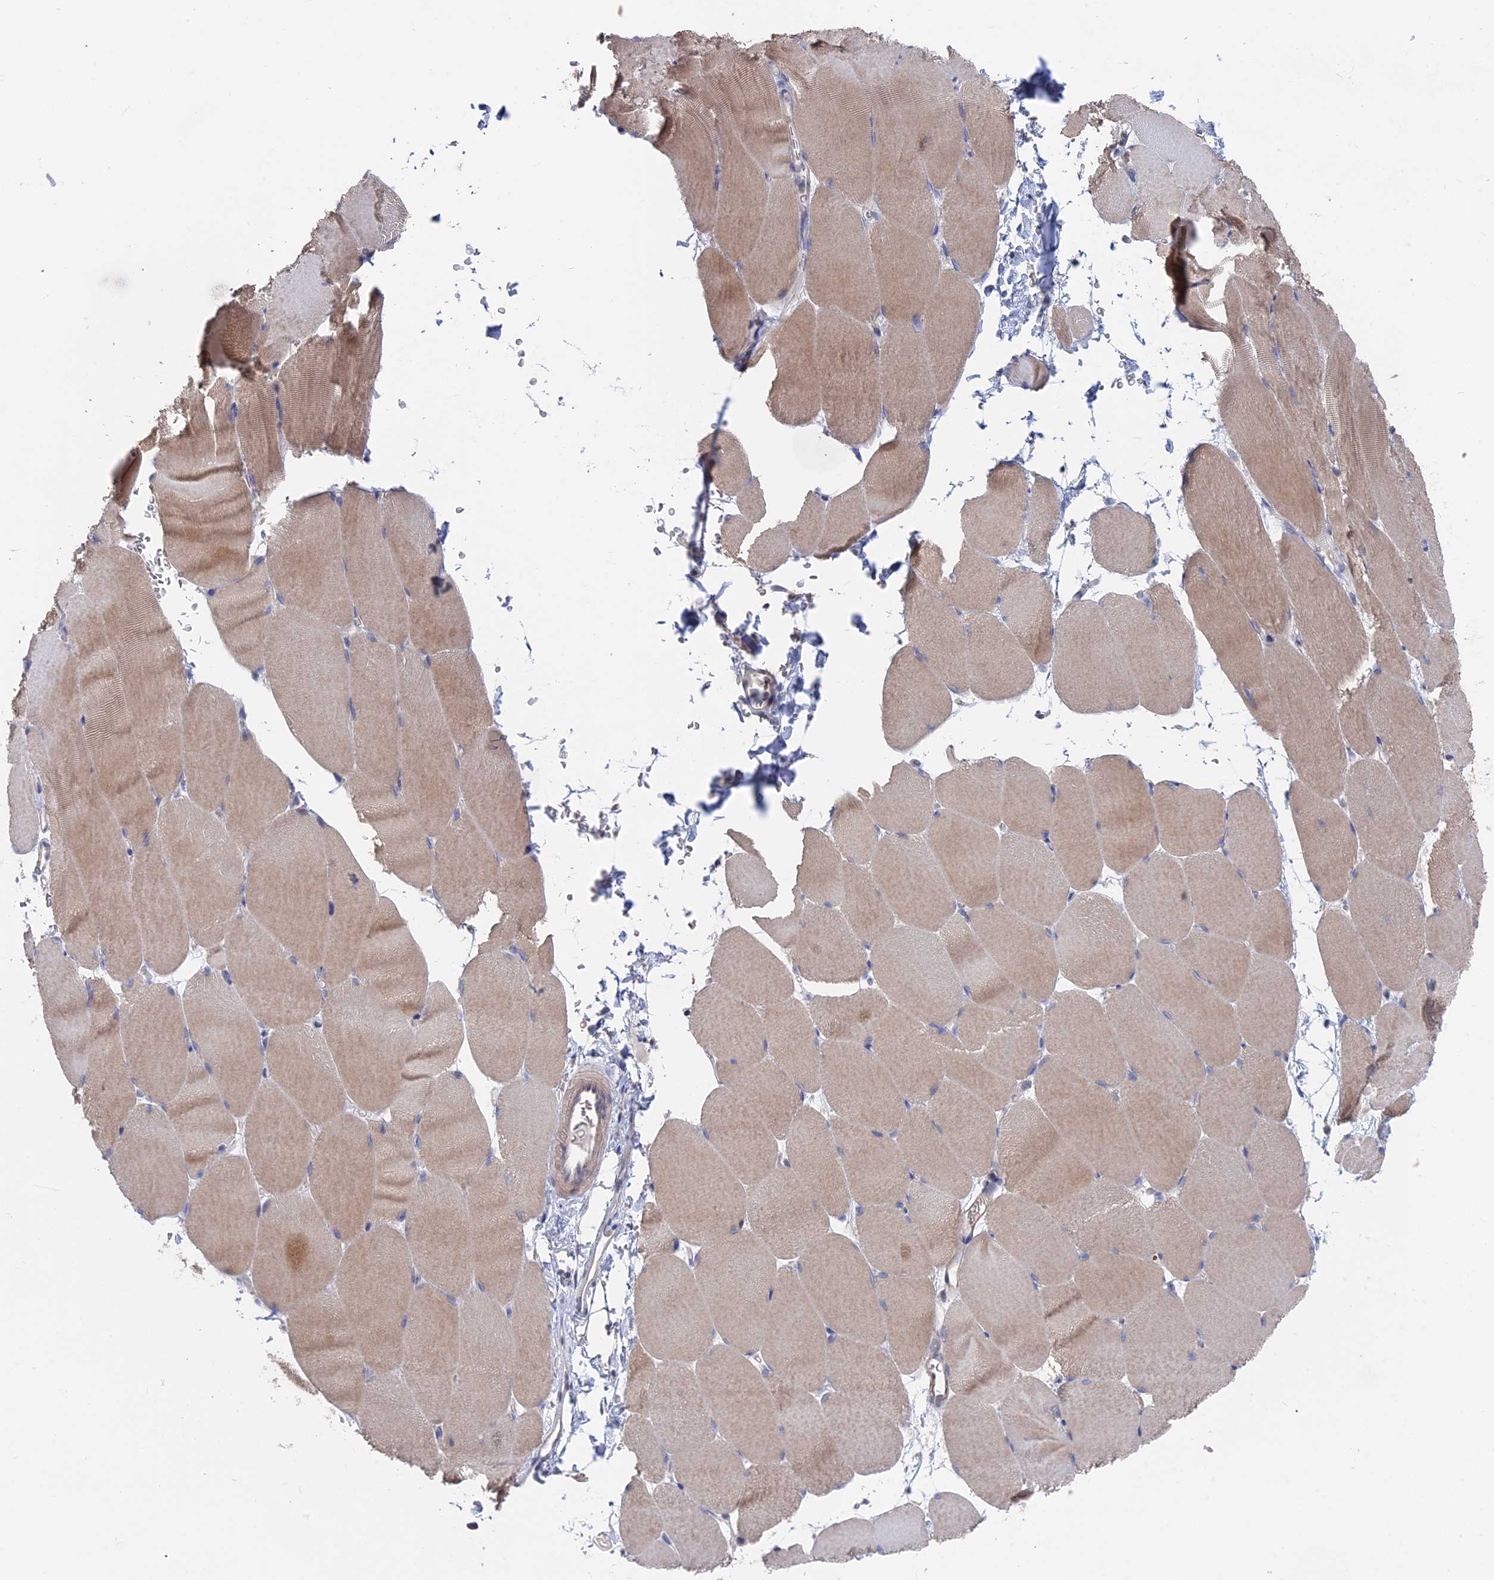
{"staining": {"intensity": "weak", "quantity": "25%-75%", "location": "cytoplasmic/membranous"}, "tissue": "skeletal muscle", "cell_type": "Myocytes", "image_type": "normal", "snomed": [{"axis": "morphology", "description": "Normal tissue, NOS"}, {"axis": "topography", "description": "Skeletal muscle"}, {"axis": "topography", "description": "Parathyroid gland"}], "caption": "A brown stain highlights weak cytoplasmic/membranous staining of a protein in myocytes of benign human skeletal muscle. (Brightfield microscopy of DAB IHC at high magnification).", "gene": "NUTF2", "patient": {"sex": "female", "age": 37}}